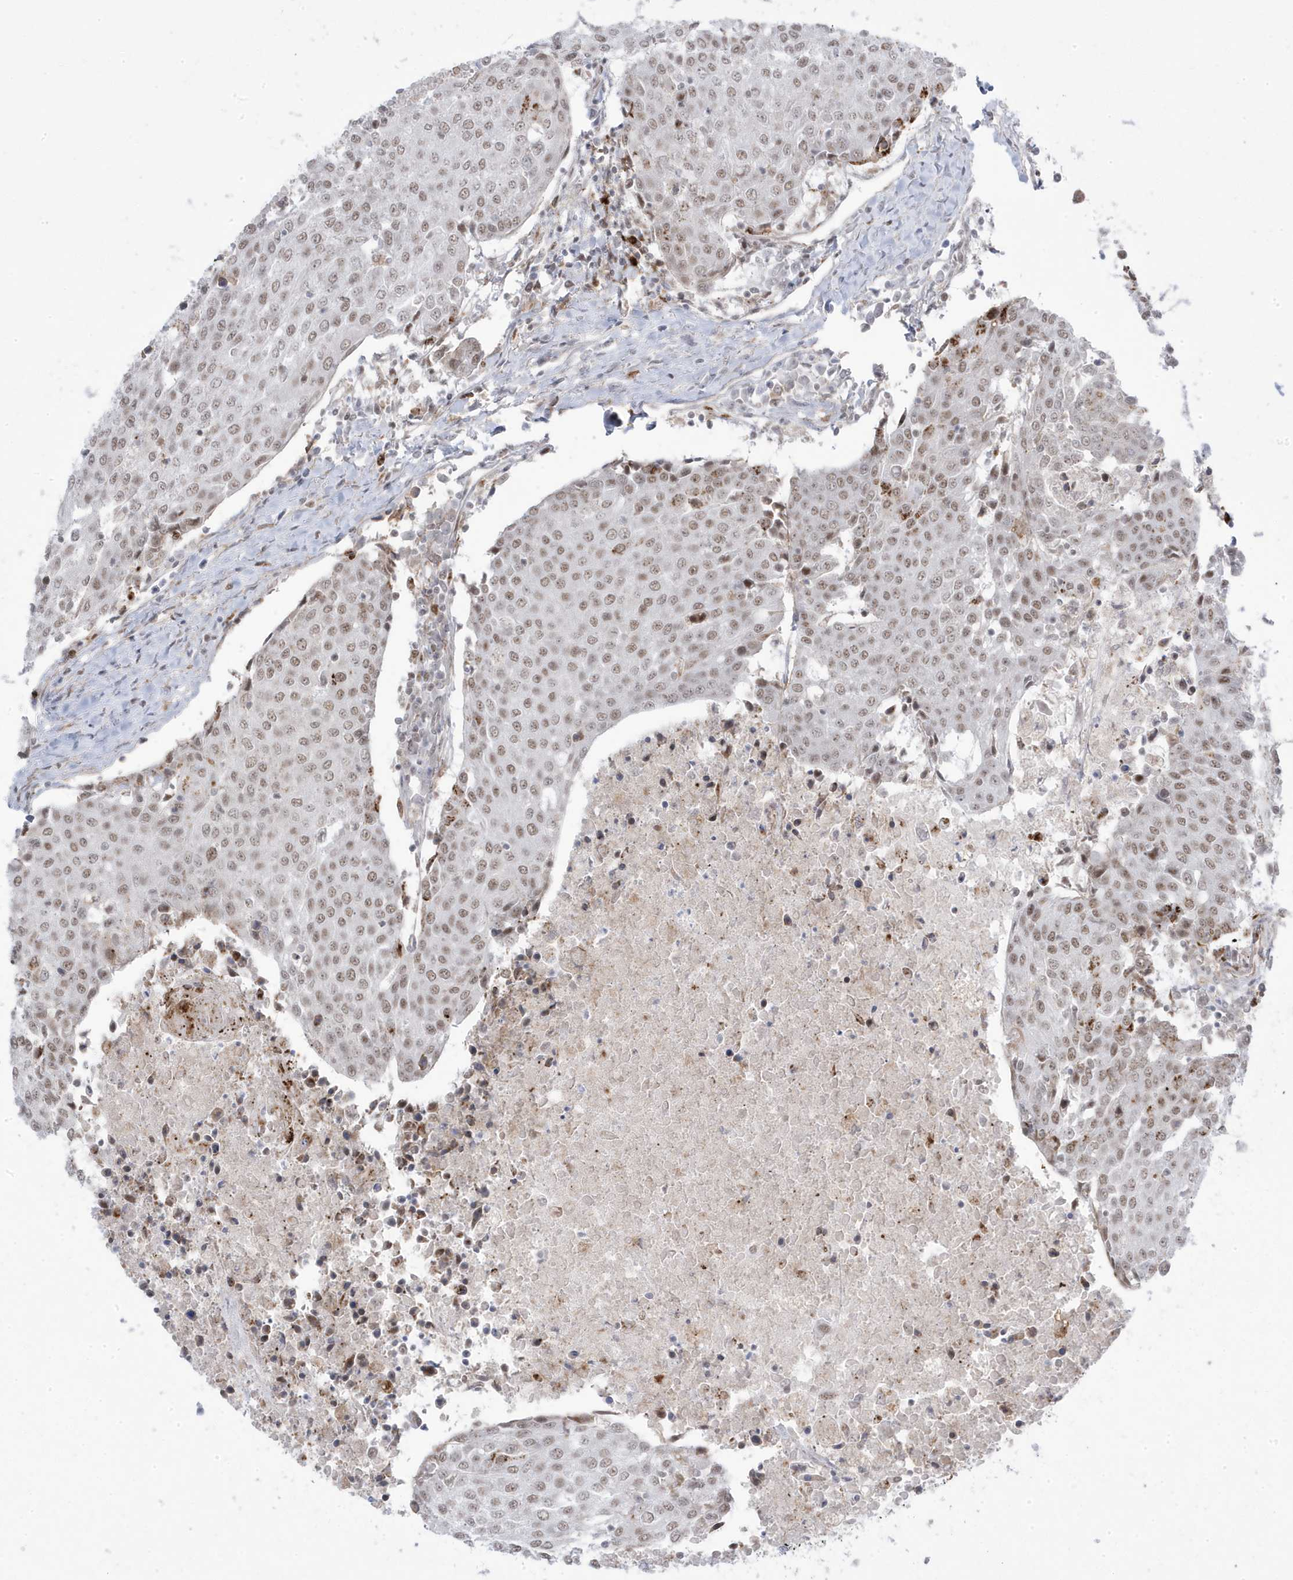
{"staining": {"intensity": "moderate", "quantity": ">75%", "location": "nuclear"}, "tissue": "urothelial cancer", "cell_type": "Tumor cells", "image_type": "cancer", "snomed": [{"axis": "morphology", "description": "Urothelial carcinoma, High grade"}, {"axis": "topography", "description": "Urinary bladder"}], "caption": "Immunohistochemical staining of human urothelial cancer exhibits medium levels of moderate nuclear positivity in approximately >75% of tumor cells.", "gene": "ADAMTSL3", "patient": {"sex": "female", "age": 85}}